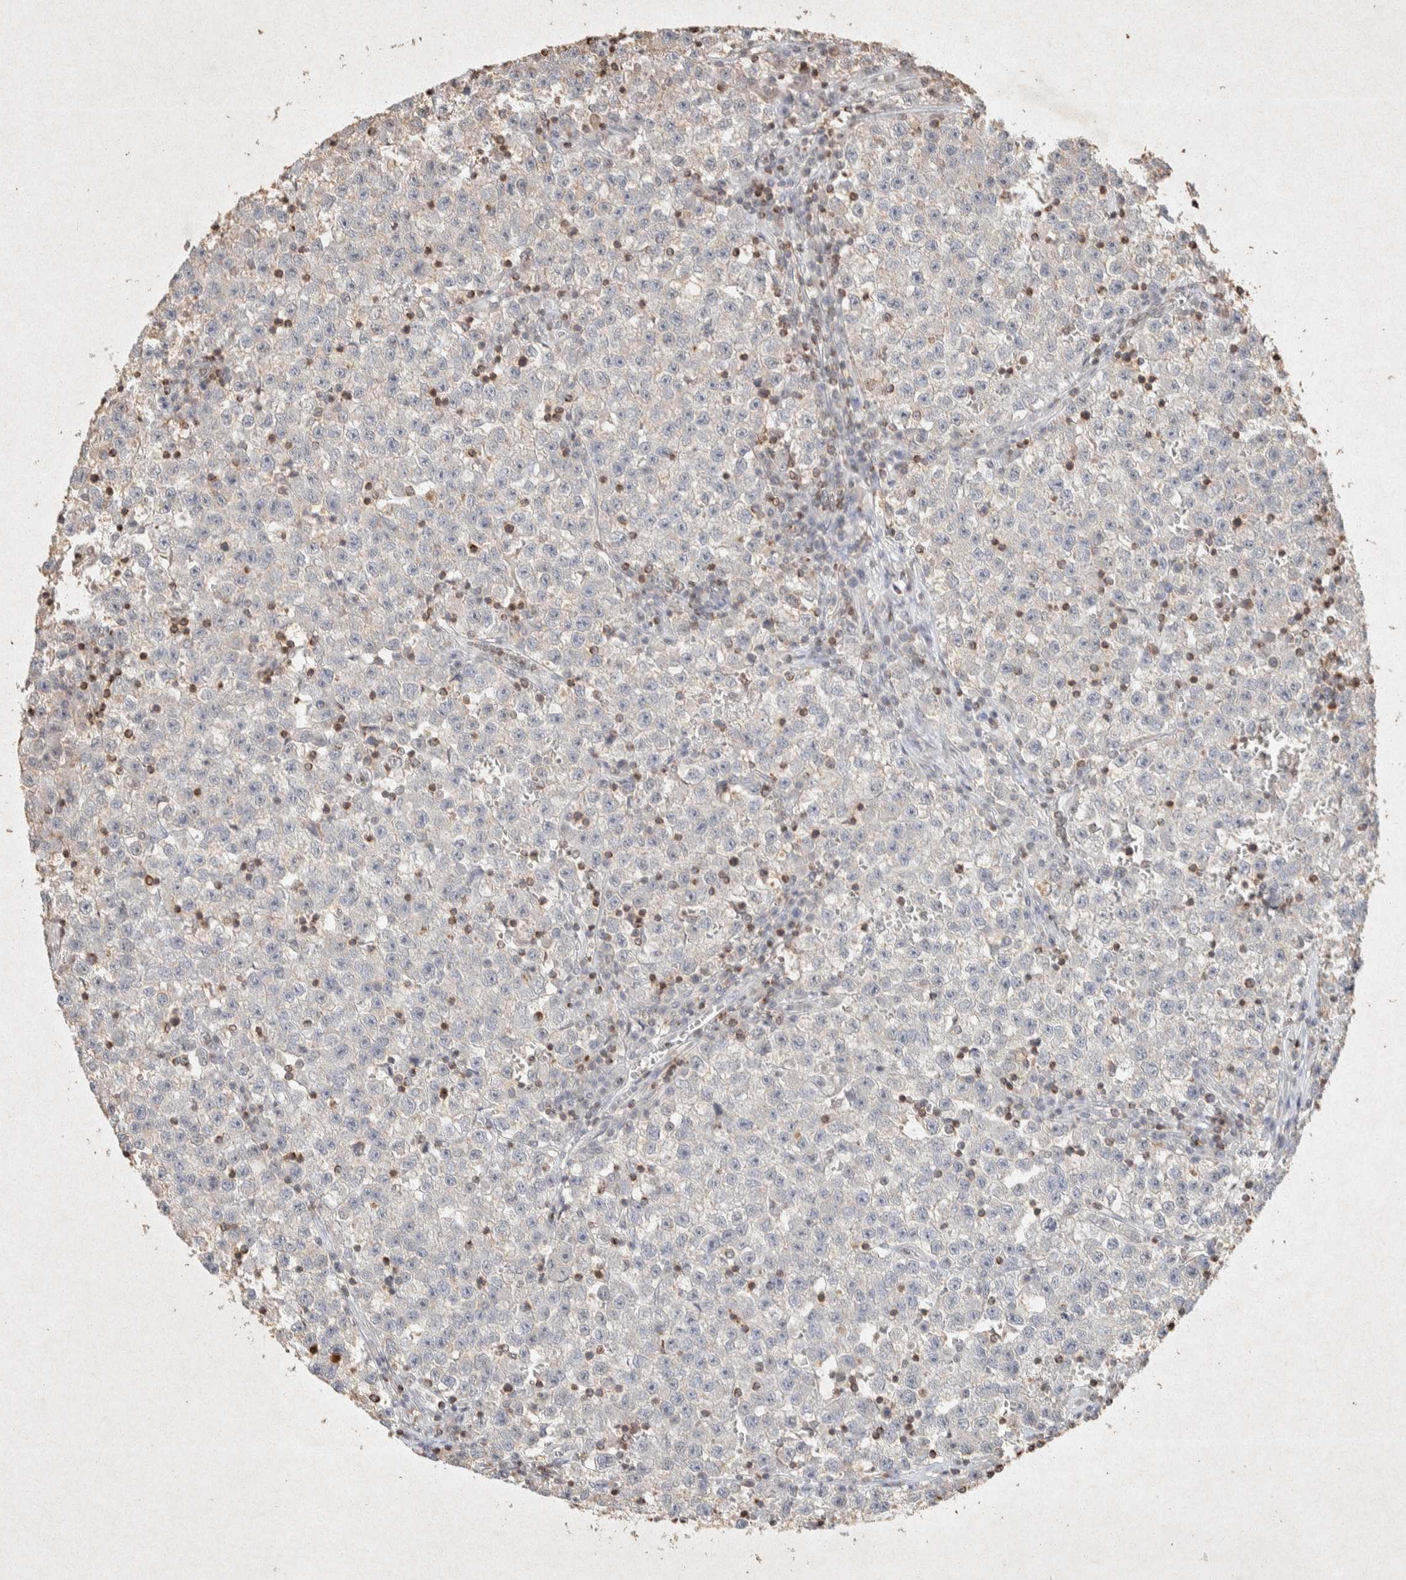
{"staining": {"intensity": "negative", "quantity": "none", "location": "none"}, "tissue": "testis cancer", "cell_type": "Tumor cells", "image_type": "cancer", "snomed": [{"axis": "morphology", "description": "Seminoma, NOS"}, {"axis": "topography", "description": "Testis"}], "caption": "Tumor cells show no significant staining in testis cancer.", "gene": "RAC2", "patient": {"sex": "male", "age": 22}}